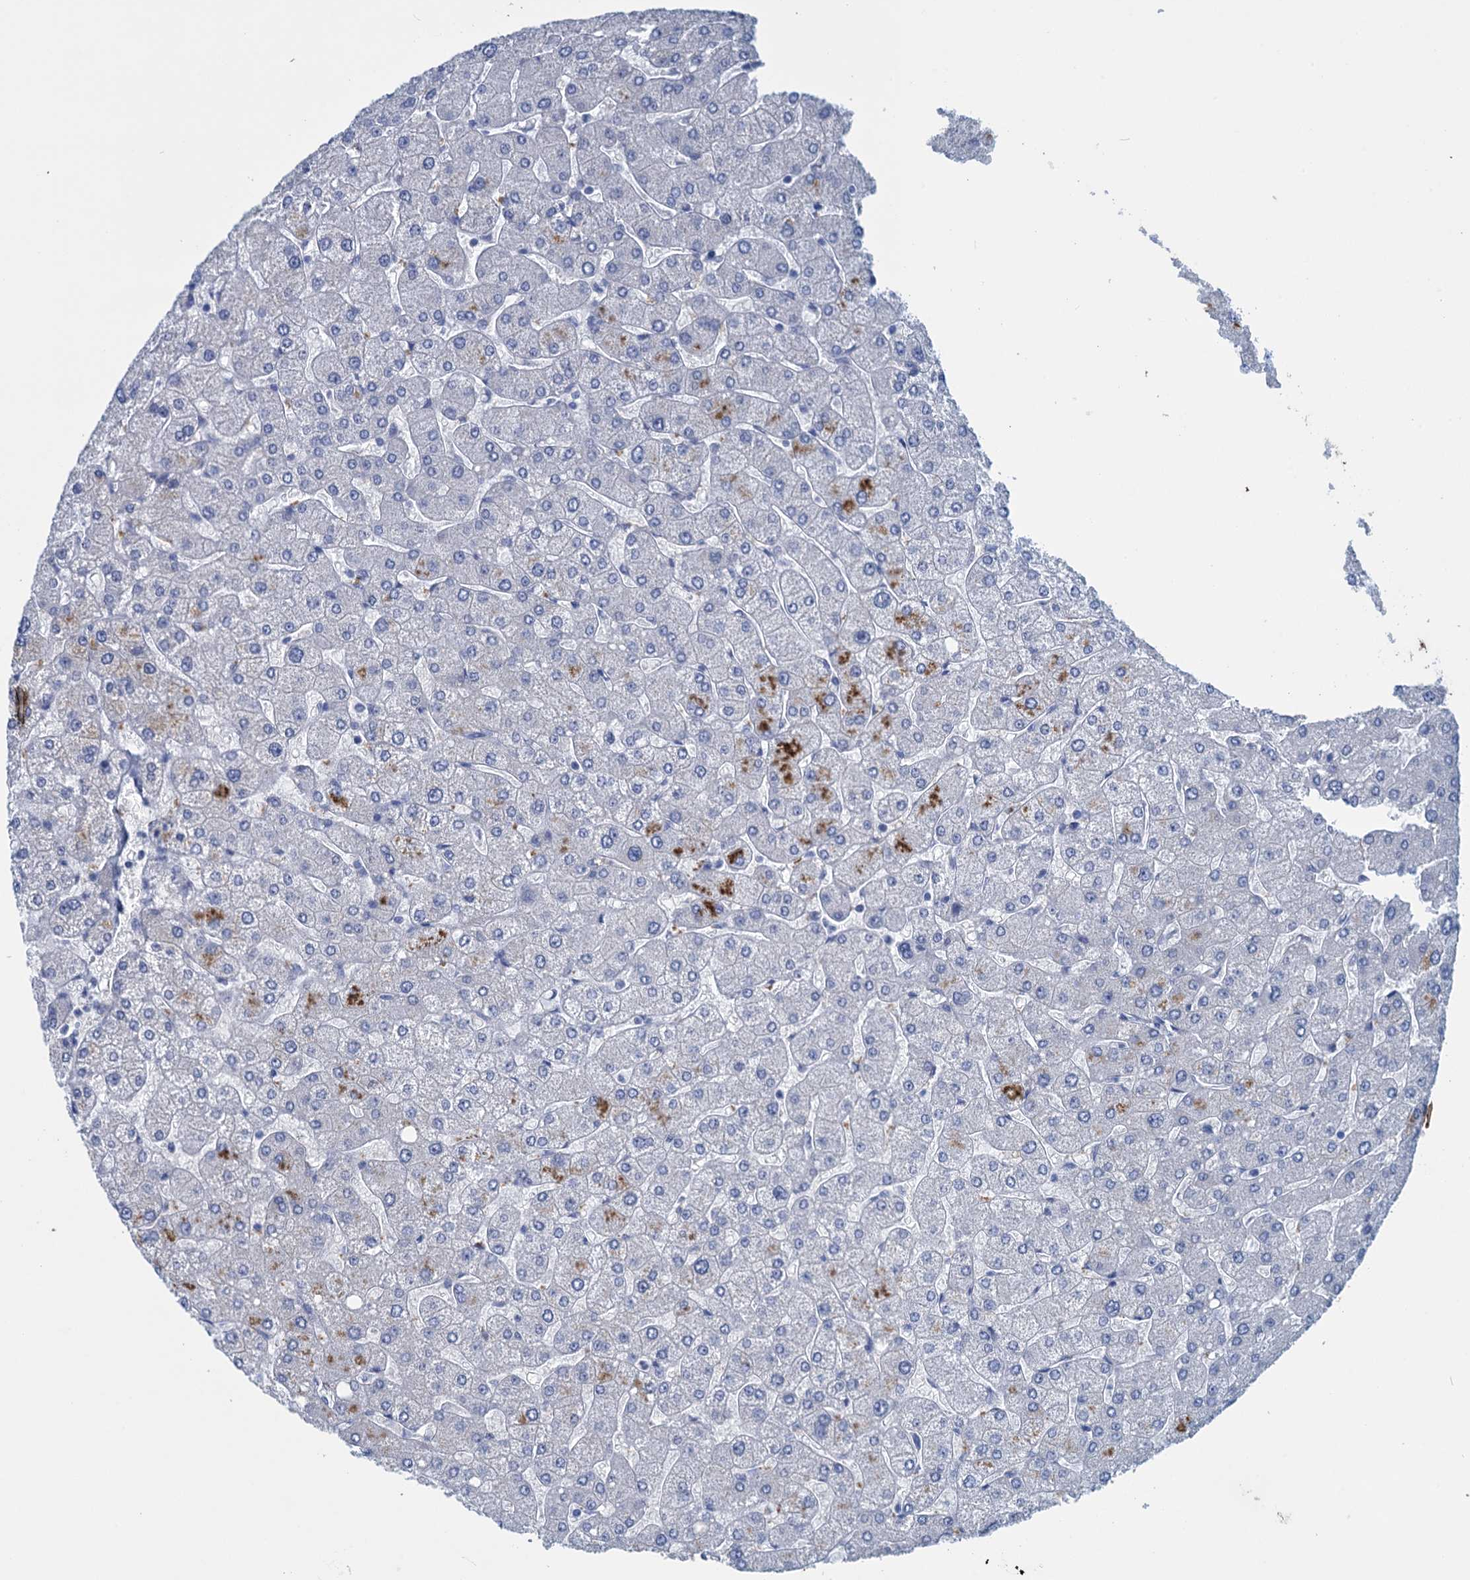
{"staining": {"intensity": "negative", "quantity": "none", "location": "none"}, "tissue": "liver", "cell_type": "Cholangiocytes", "image_type": "normal", "snomed": [{"axis": "morphology", "description": "Normal tissue, NOS"}, {"axis": "topography", "description": "Liver"}], "caption": "Histopathology image shows no protein positivity in cholangiocytes of normal liver. The staining was performed using DAB to visualize the protein expression in brown, while the nuclei were stained in blue with hematoxylin (Magnification: 20x).", "gene": "SCEL", "patient": {"sex": "male", "age": 55}}